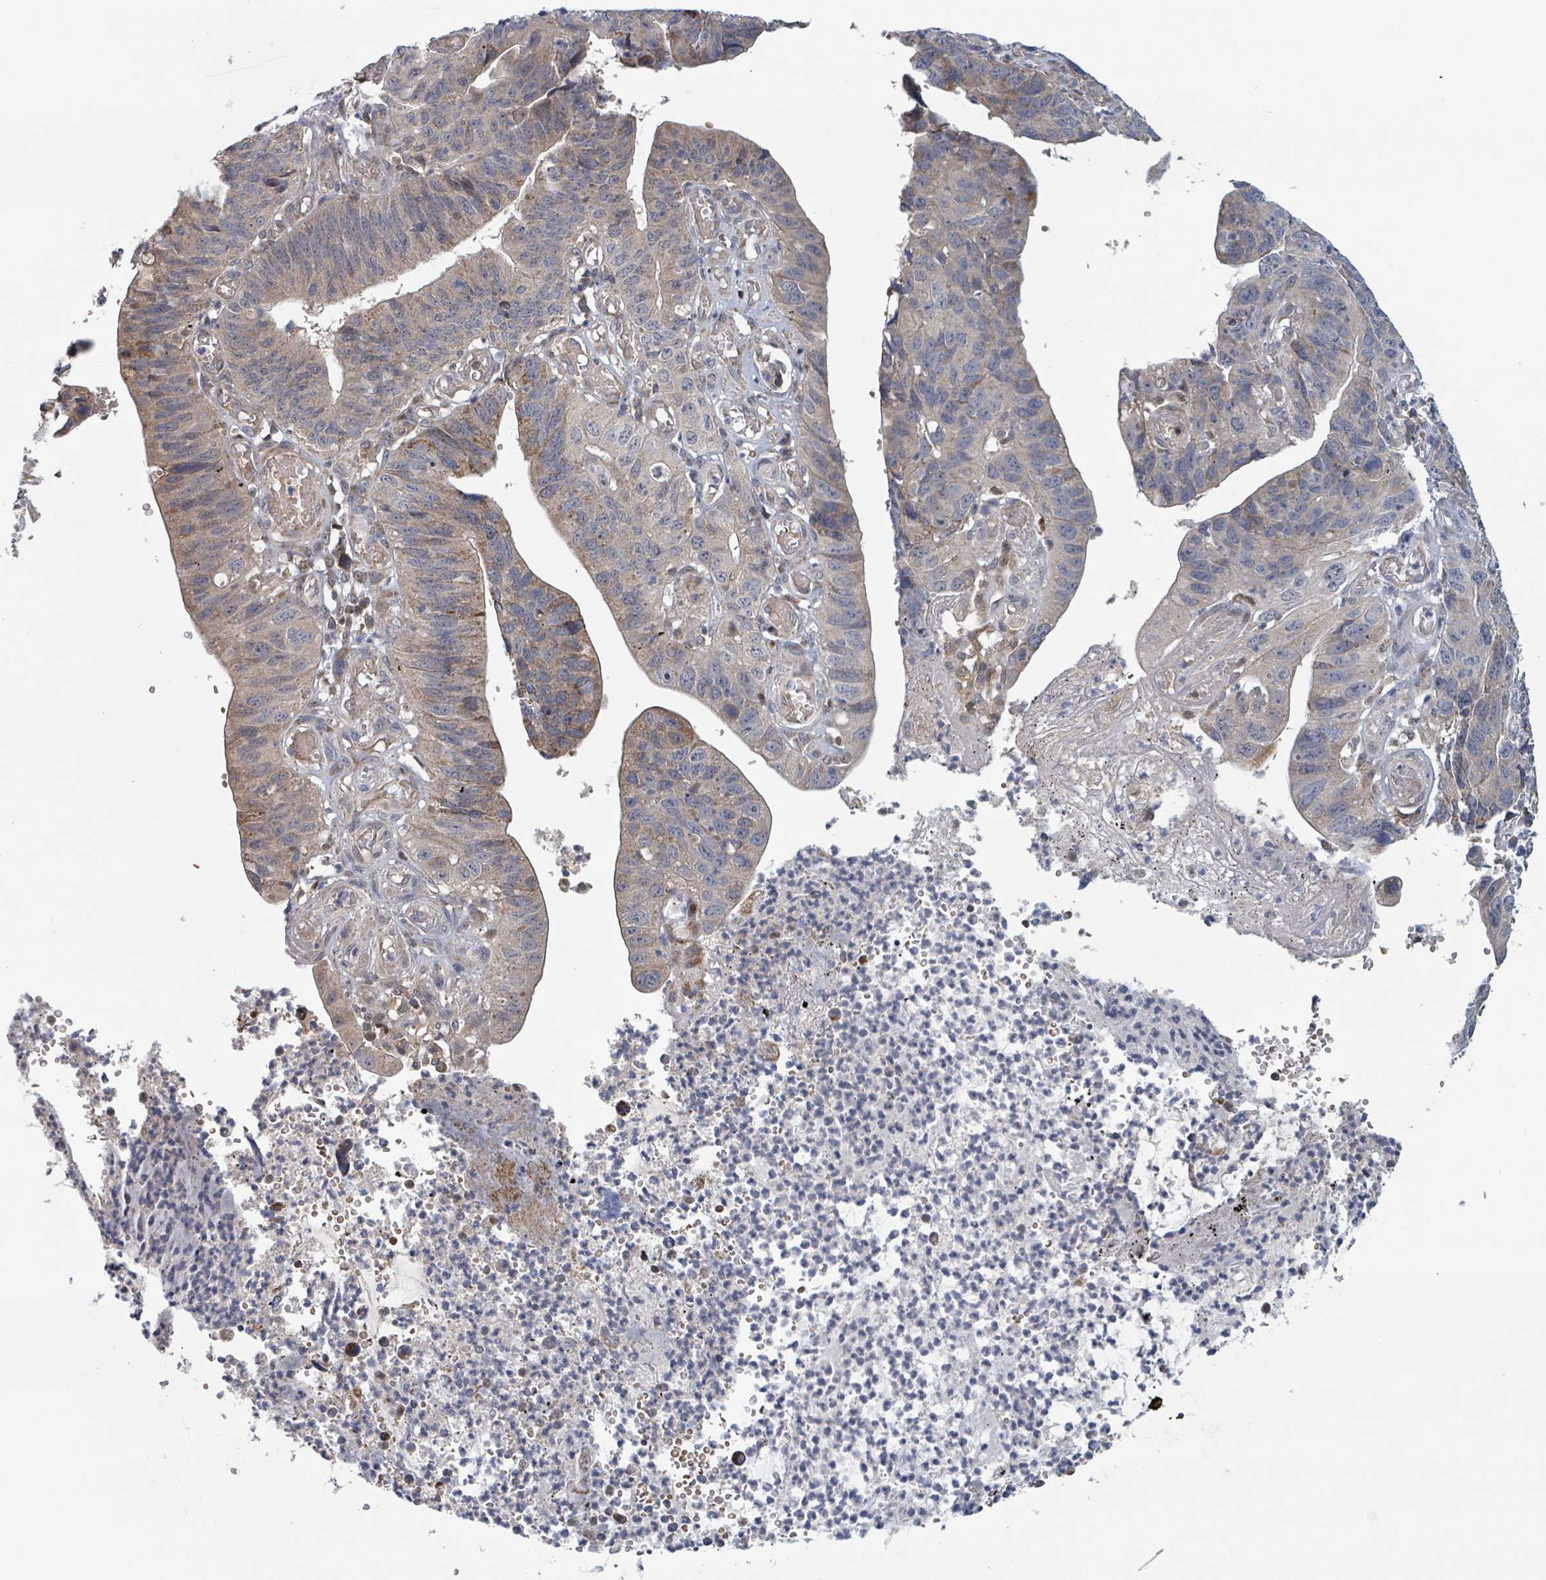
{"staining": {"intensity": "moderate", "quantity": "<25%", "location": "cytoplasmic/membranous"}, "tissue": "stomach cancer", "cell_type": "Tumor cells", "image_type": "cancer", "snomed": [{"axis": "morphology", "description": "Adenocarcinoma, NOS"}, {"axis": "topography", "description": "Stomach"}], "caption": "IHC of human adenocarcinoma (stomach) reveals low levels of moderate cytoplasmic/membranous expression in about <25% of tumor cells.", "gene": "HIVEP1", "patient": {"sex": "male", "age": 59}}